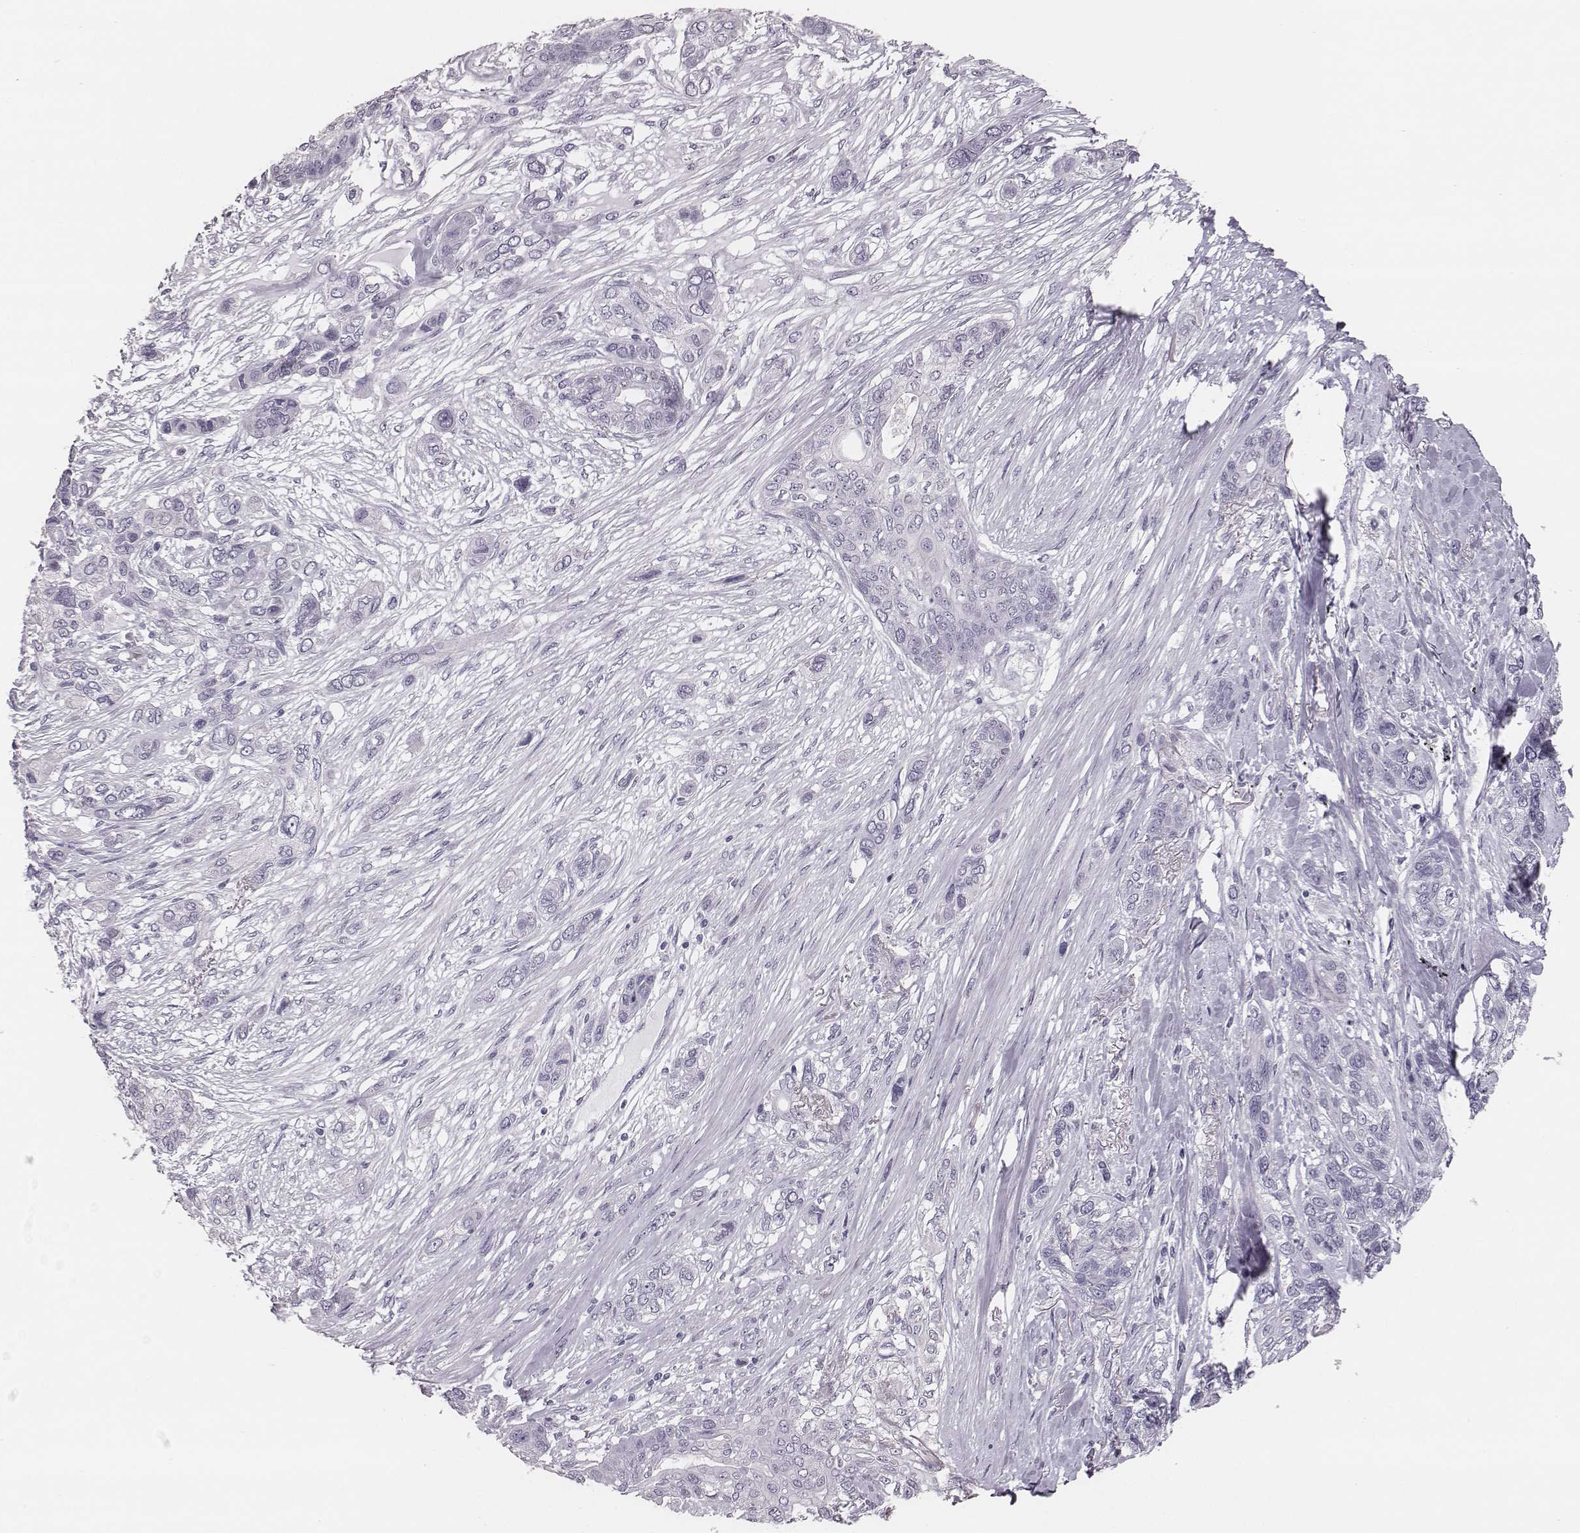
{"staining": {"intensity": "negative", "quantity": "none", "location": "none"}, "tissue": "lung cancer", "cell_type": "Tumor cells", "image_type": "cancer", "snomed": [{"axis": "morphology", "description": "Squamous cell carcinoma, NOS"}, {"axis": "topography", "description": "Lung"}], "caption": "An immunohistochemistry (IHC) micrograph of lung cancer (squamous cell carcinoma) is shown. There is no staining in tumor cells of lung cancer (squamous cell carcinoma). (Brightfield microscopy of DAB (3,3'-diaminobenzidine) immunohistochemistry at high magnification).", "gene": "CSH1", "patient": {"sex": "female", "age": 70}}